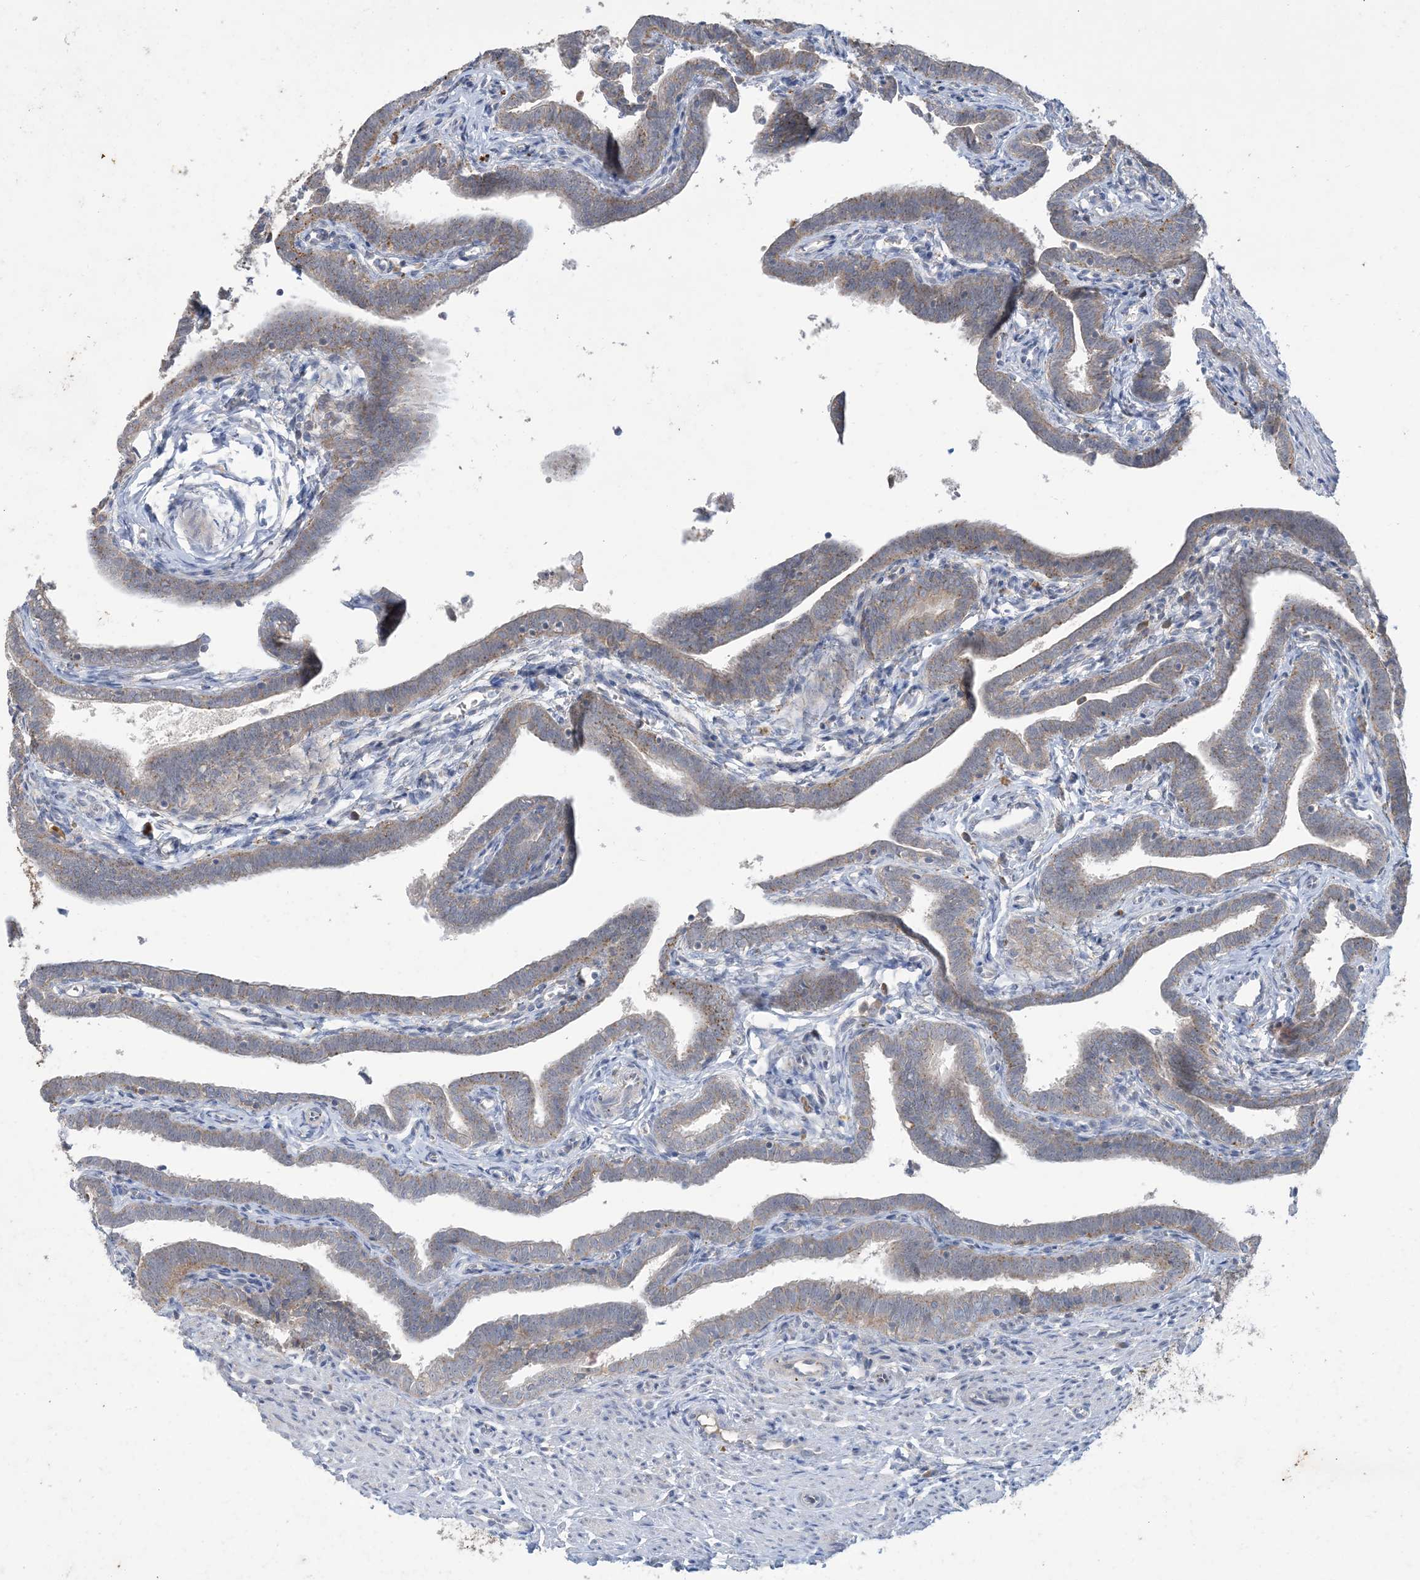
{"staining": {"intensity": "weak", "quantity": "25%-75%", "location": "cytoplasmic/membranous"}, "tissue": "fallopian tube", "cell_type": "Glandular cells", "image_type": "normal", "snomed": [{"axis": "morphology", "description": "Normal tissue, NOS"}, {"axis": "topography", "description": "Fallopian tube"}], "caption": "This is a micrograph of immunohistochemistry staining of benign fallopian tube, which shows weak positivity in the cytoplasmic/membranous of glandular cells.", "gene": "MRPS18A", "patient": {"sex": "female", "age": 36}}